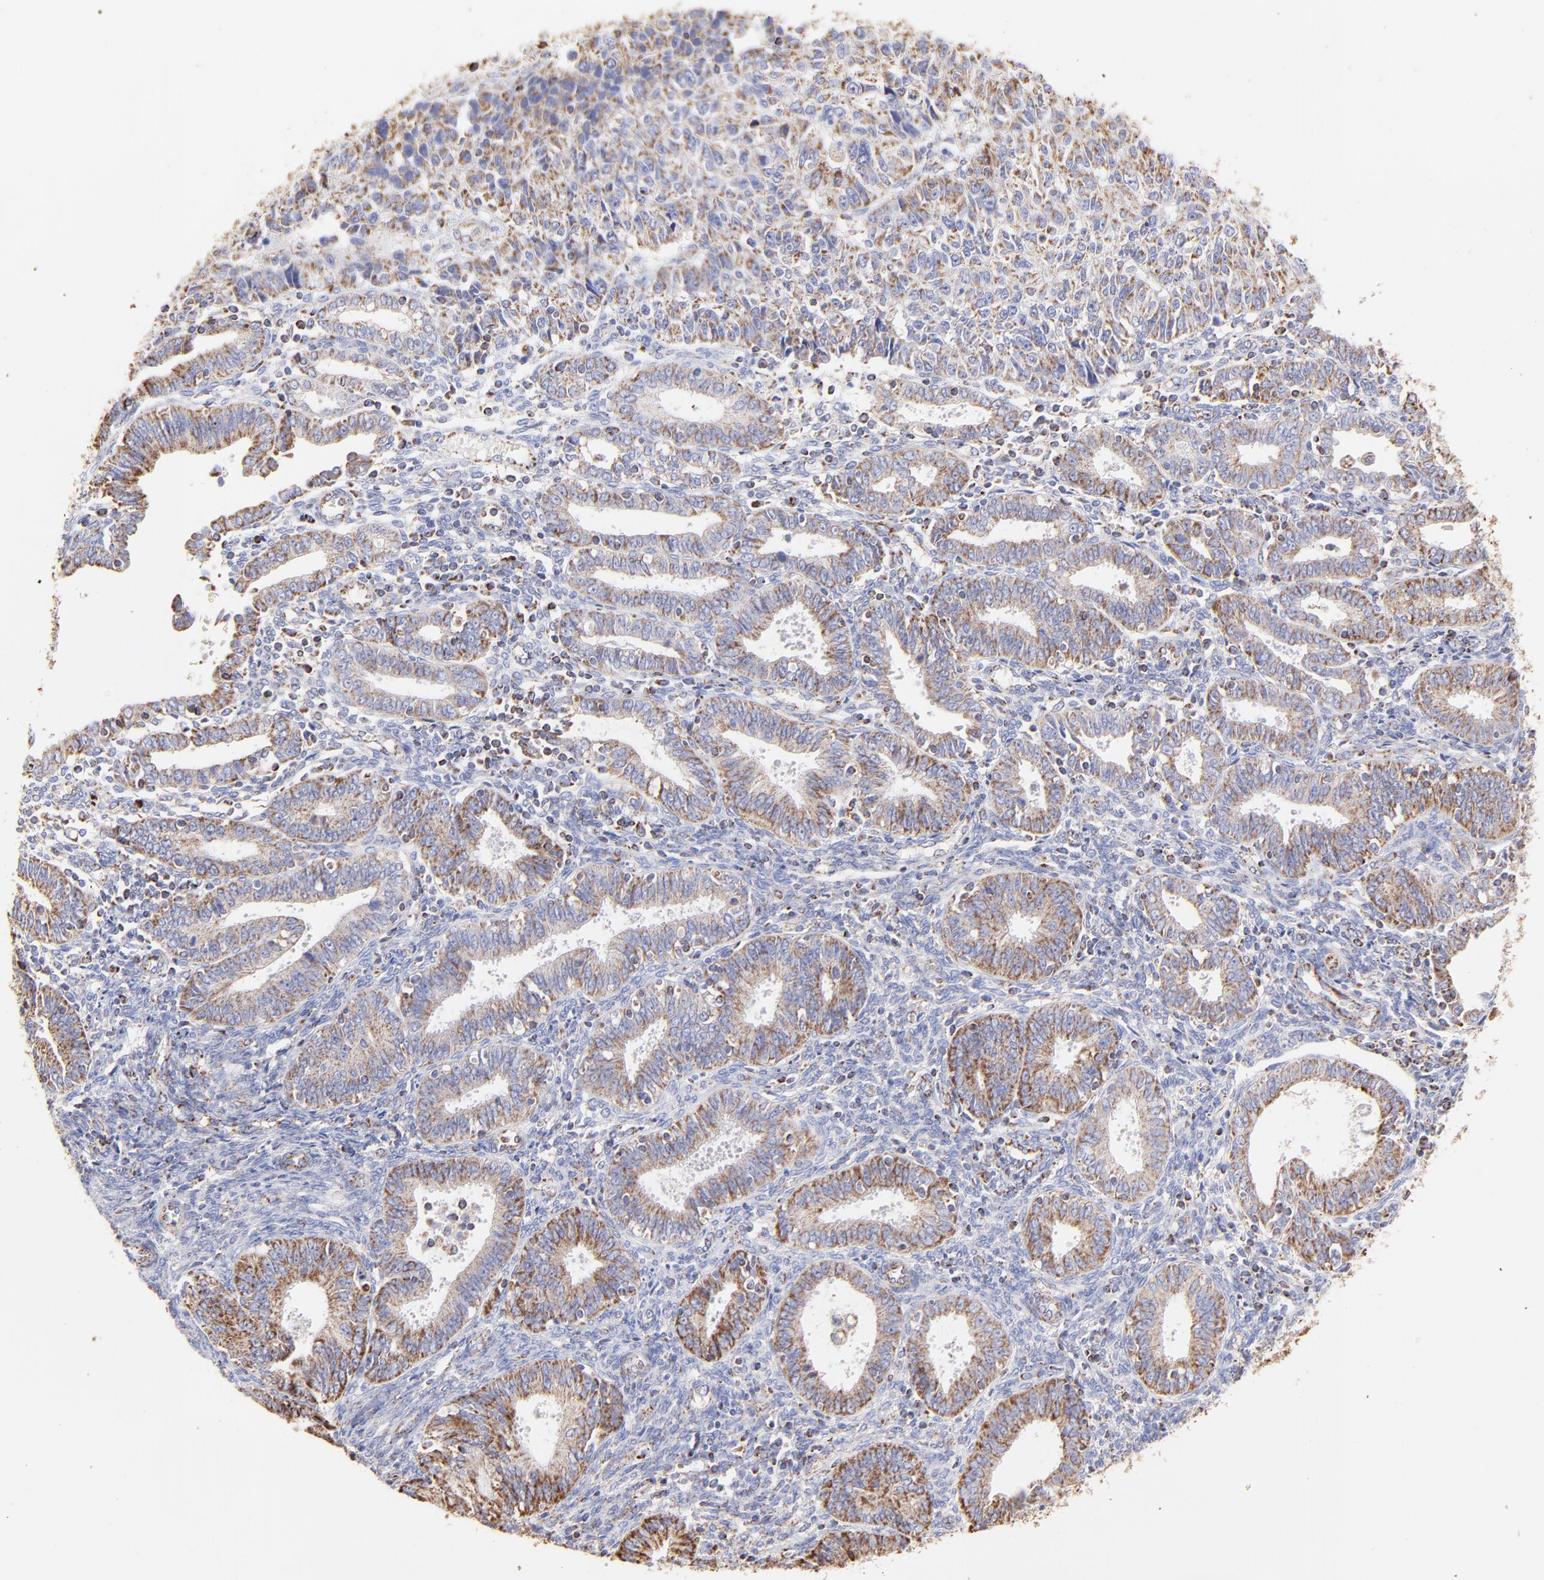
{"staining": {"intensity": "moderate", "quantity": ">75%", "location": "cytoplasmic/membranous"}, "tissue": "endometrial cancer", "cell_type": "Tumor cells", "image_type": "cancer", "snomed": [{"axis": "morphology", "description": "Adenocarcinoma, NOS"}, {"axis": "topography", "description": "Endometrium"}], "caption": "The image demonstrates staining of endometrial cancer, revealing moderate cytoplasmic/membranous protein expression (brown color) within tumor cells.", "gene": "ECH1", "patient": {"sex": "female", "age": 42}}